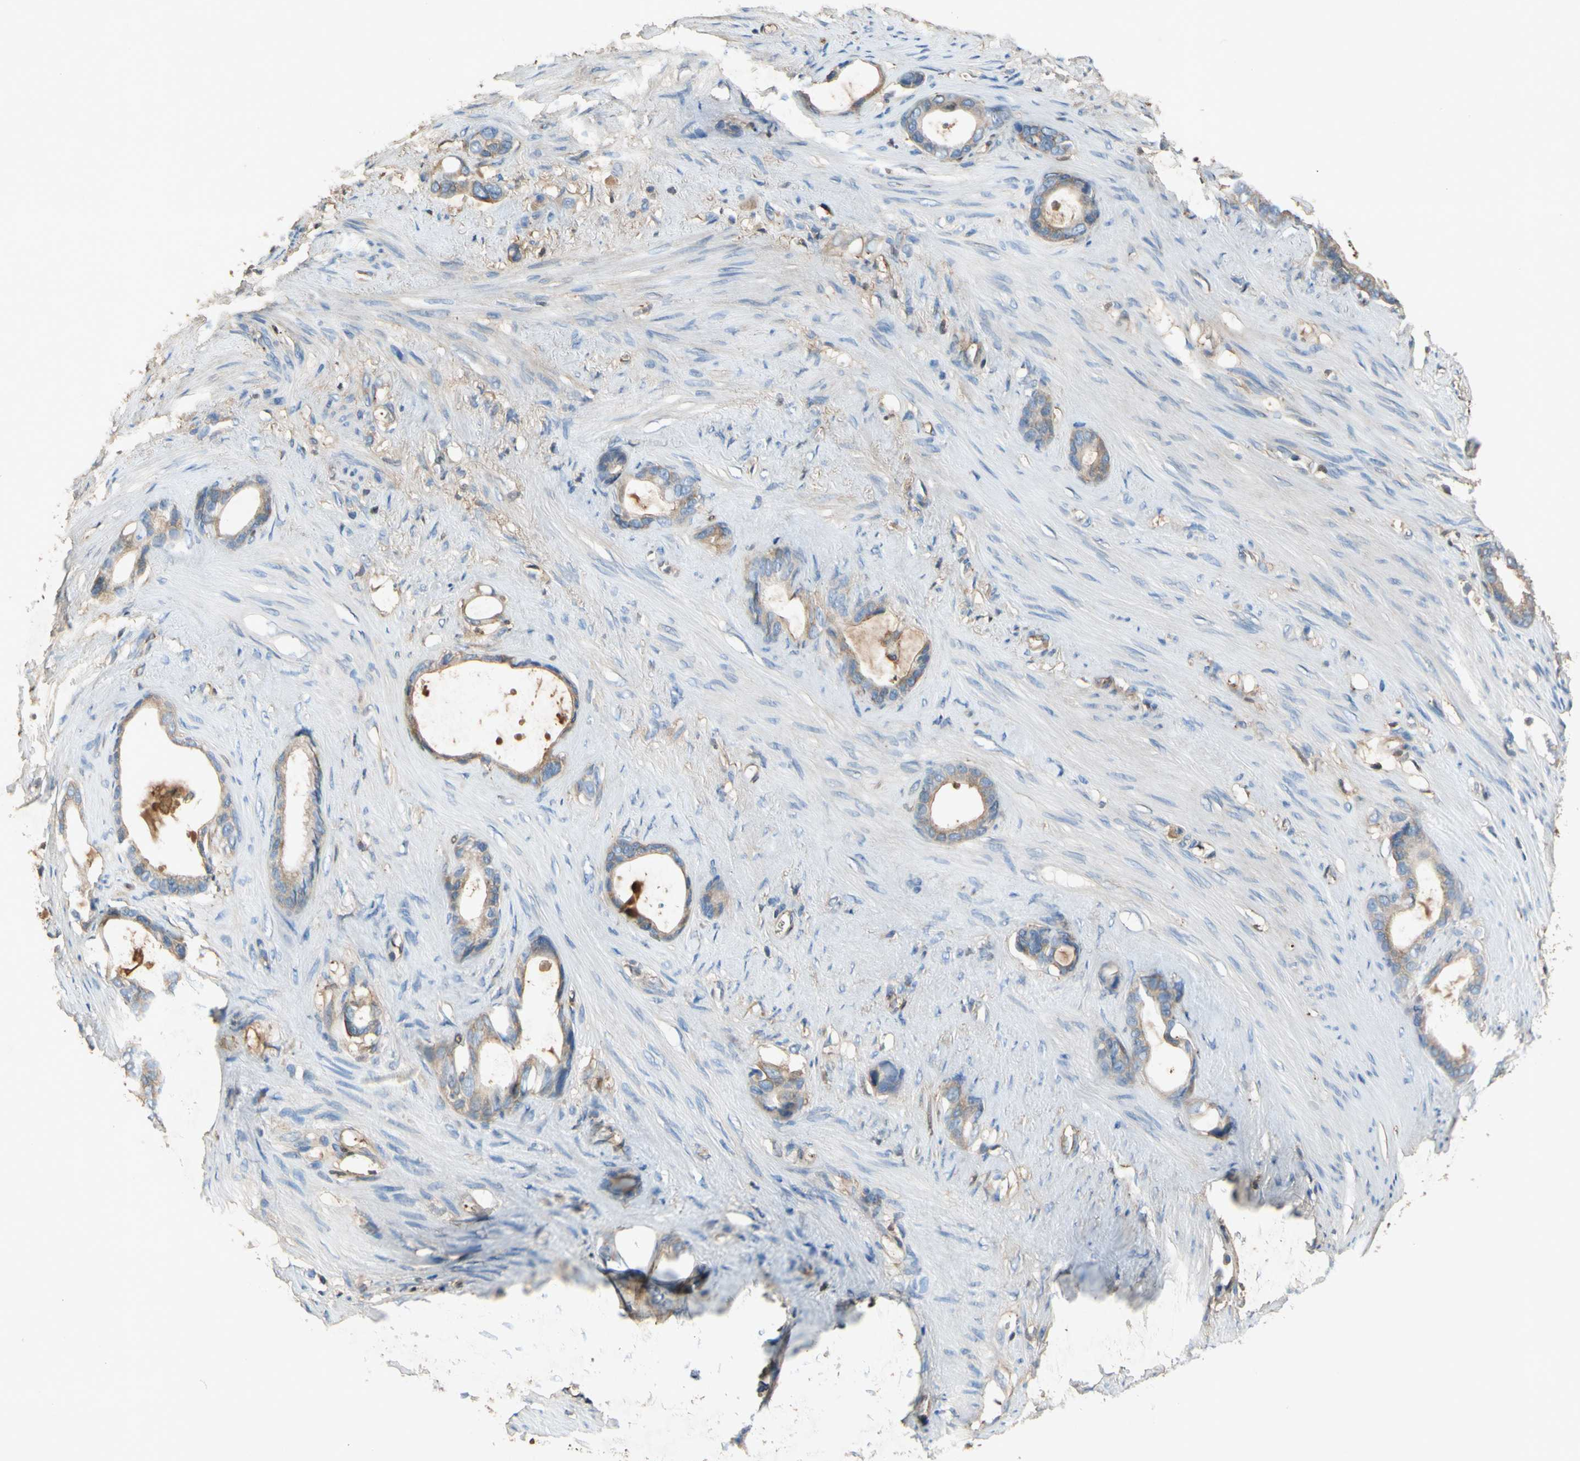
{"staining": {"intensity": "moderate", "quantity": "<25%", "location": "cytoplasmic/membranous"}, "tissue": "stomach cancer", "cell_type": "Tumor cells", "image_type": "cancer", "snomed": [{"axis": "morphology", "description": "Adenocarcinoma, NOS"}, {"axis": "topography", "description": "Stomach"}], "caption": "A brown stain highlights moderate cytoplasmic/membranous staining of a protein in stomach cancer tumor cells.", "gene": "TIMP2", "patient": {"sex": "female", "age": 75}}